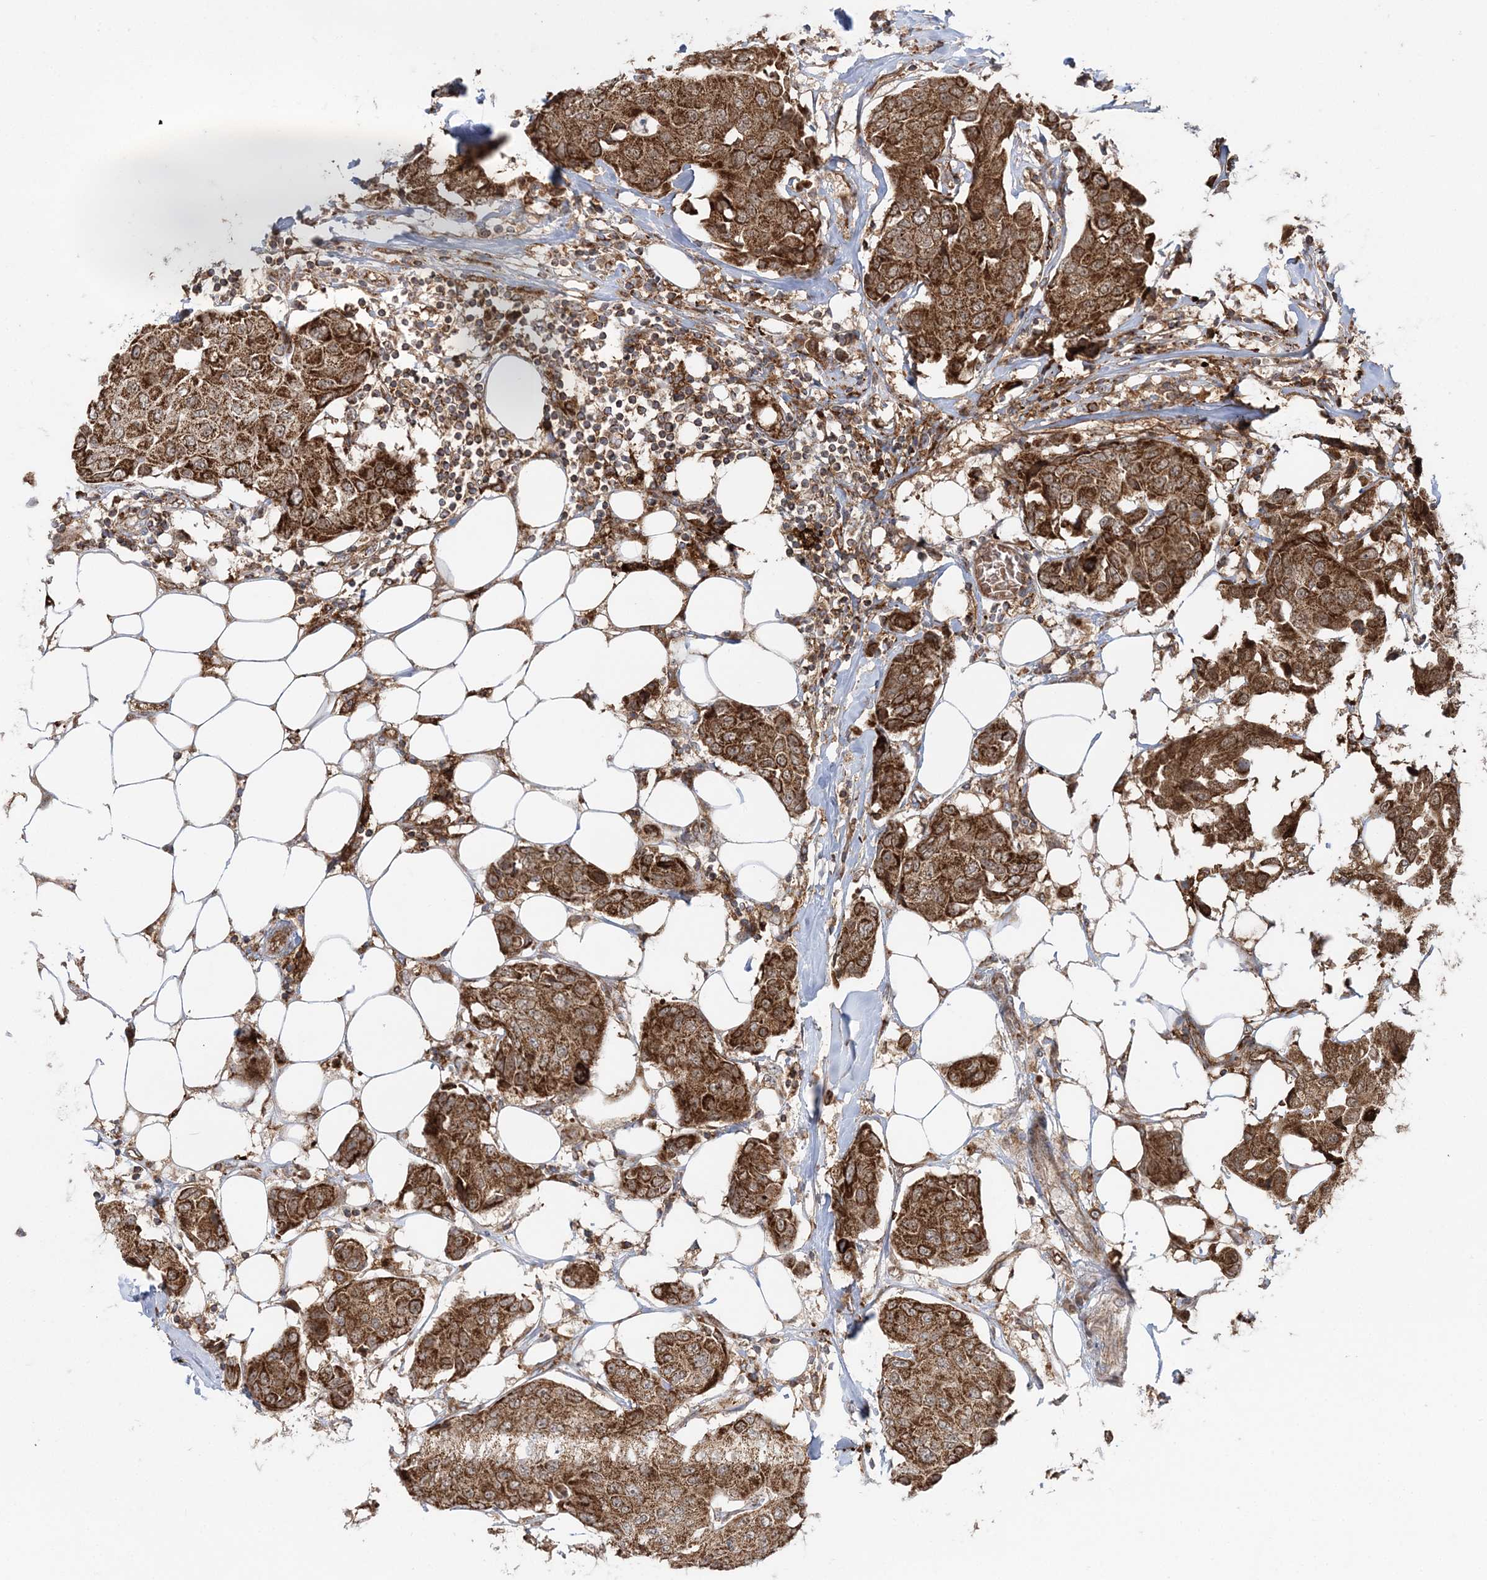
{"staining": {"intensity": "strong", "quantity": ">75%", "location": "cytoplasmic/membranous"}, "tissue": "breast cancer", "cell_type": "Tumor cells", "image_type": "cancer", "snomed": [{"axis": "morphology", "description": "Duct carcinoma"}, {"axis": "topography", "description": "Breast"}], "caption": "Protein expression by immunohistochemistry shows strong cytoplasmic/membranous expression in approximately >75% of tumor cells in breast cancer.", "gene": "LRPPRC", "patient": {"sex": "female", "age": 80}}